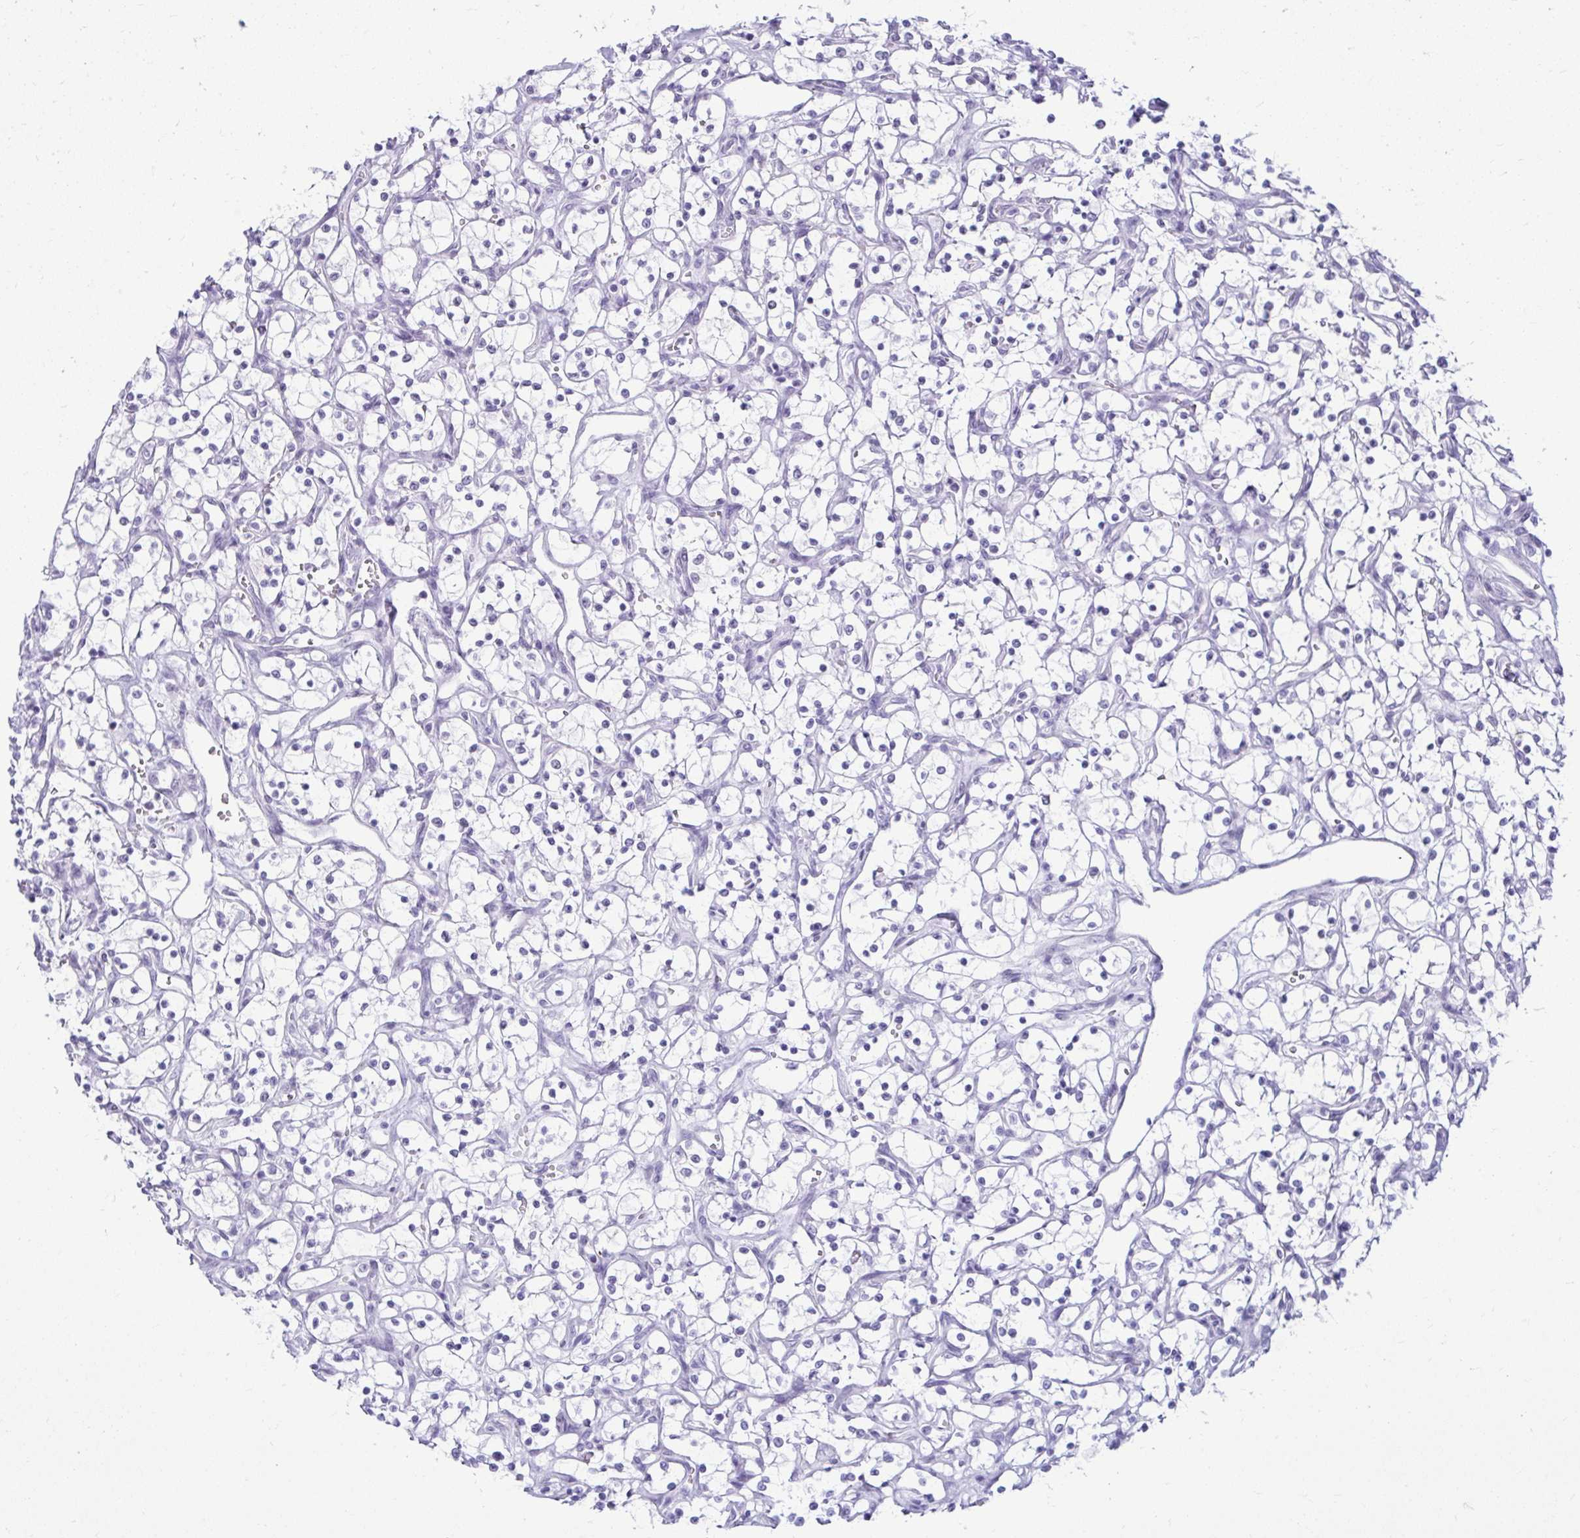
{"staining": {"intensity": "negative", "quantity": "none", "location": "none"}, "tissue": "renal cancer", "cell_type": "Tumor cells", "image_type": "cancer", "snomed": [{"axis": "morphology", "description": "Adenocarcinoma, NOS"}, {"axis": "topography", "description": "Kidney"}], "caption": "Immunohistochemistry of renal cancer shows no expression in tumor cells.", "gene": "OR5F1", "patient": {"sex": "female", "age": 69}}